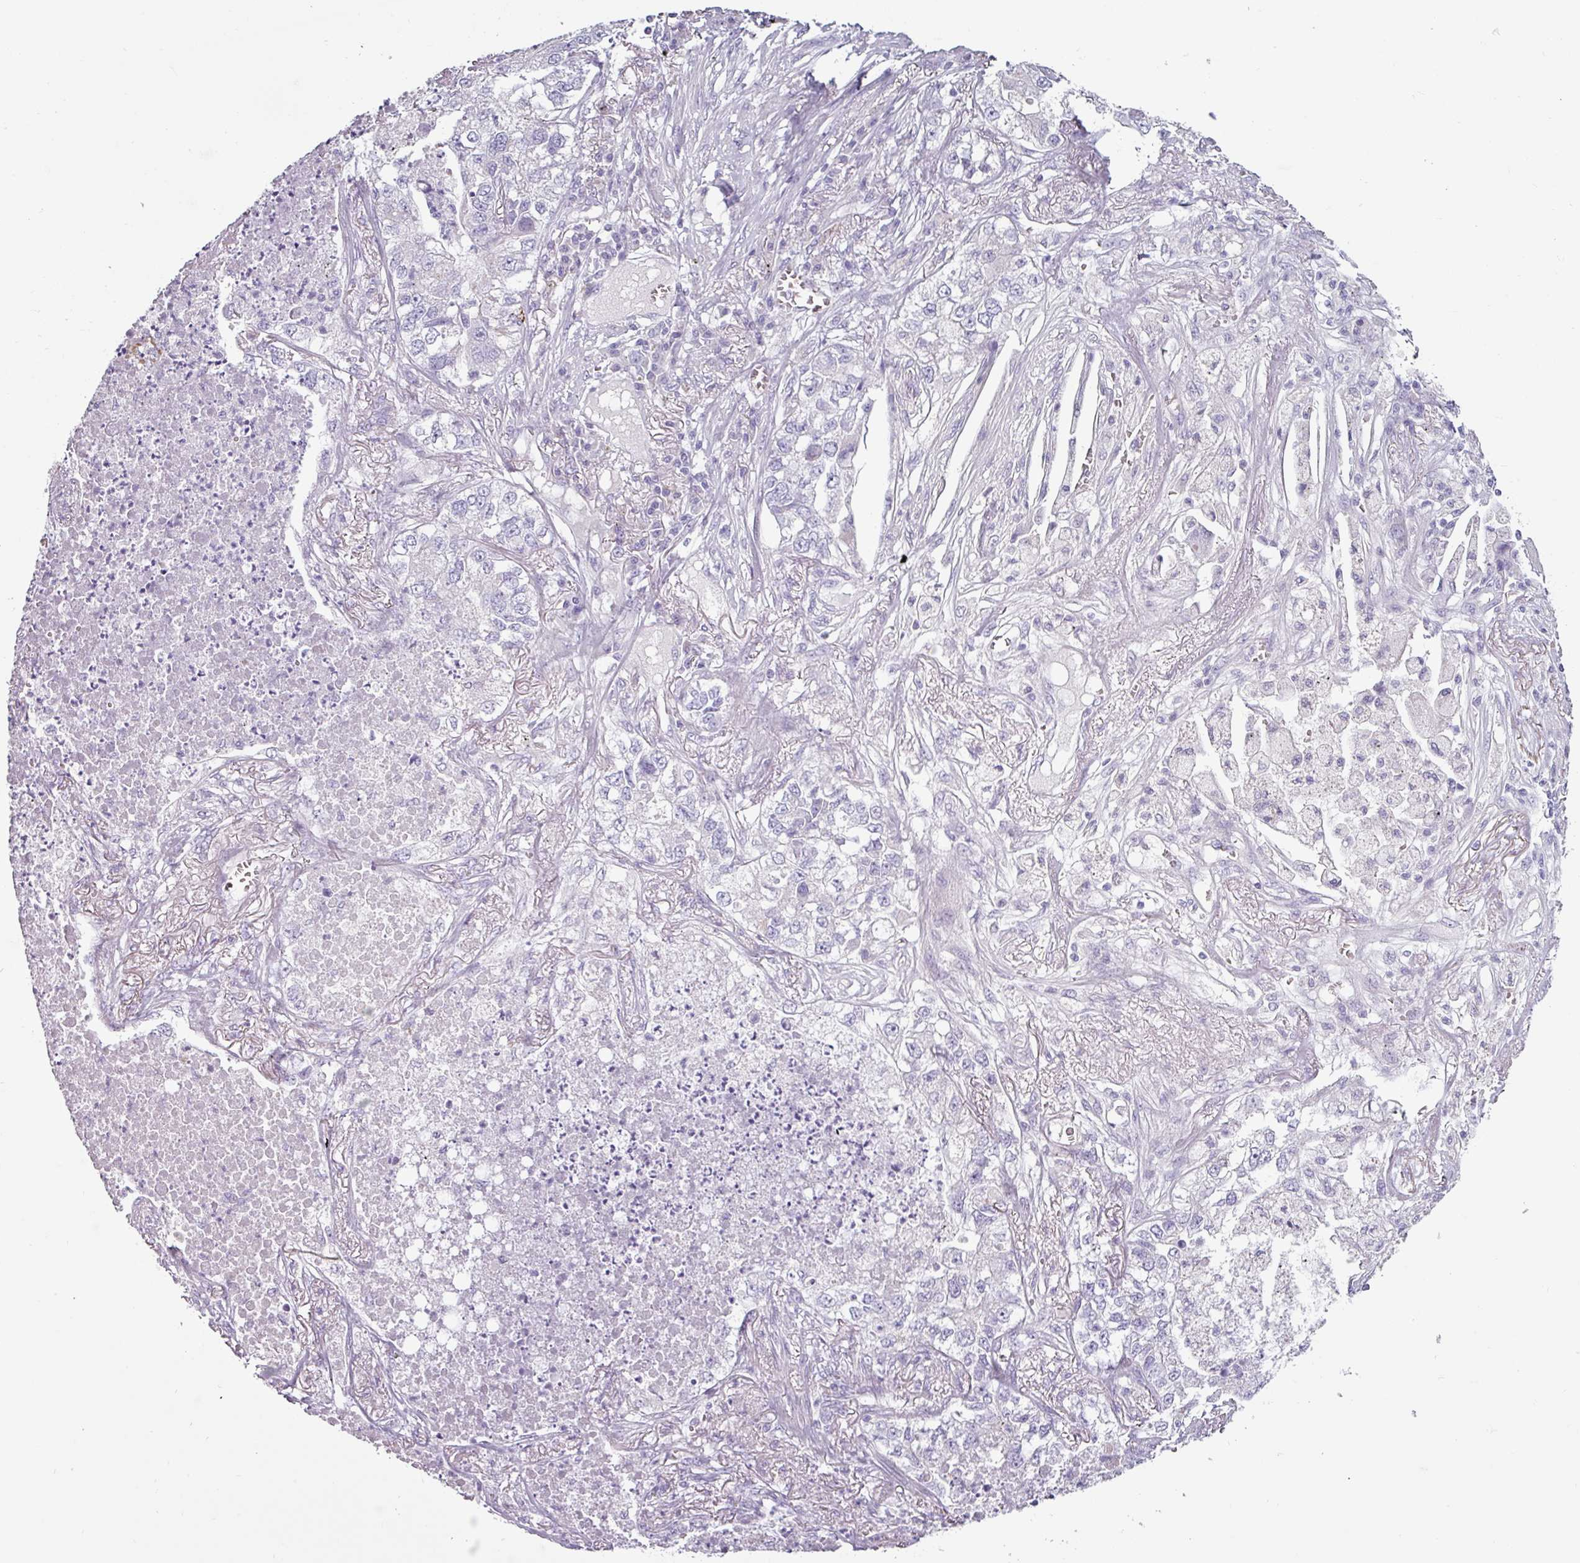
{"staining": {"intensity": "negative", "quantity": "none", "location": "none"}, "tissue": "lung cancer", "cell_type": "Tumor cells", "image_type": "cancer", "snomed": [{"axis": "morphology", "description": "Adenocarcinoma, NOS"}, {"axis": "topography", "description": "Lung"}], "caption": "Human lung cancer (adenocarcinoma) stained for a protein using immunohistochemistry demonstrates no positivity in tumor cells.", "gene": "CLCA1", "patient": {"sex": "male", "age": 49}}